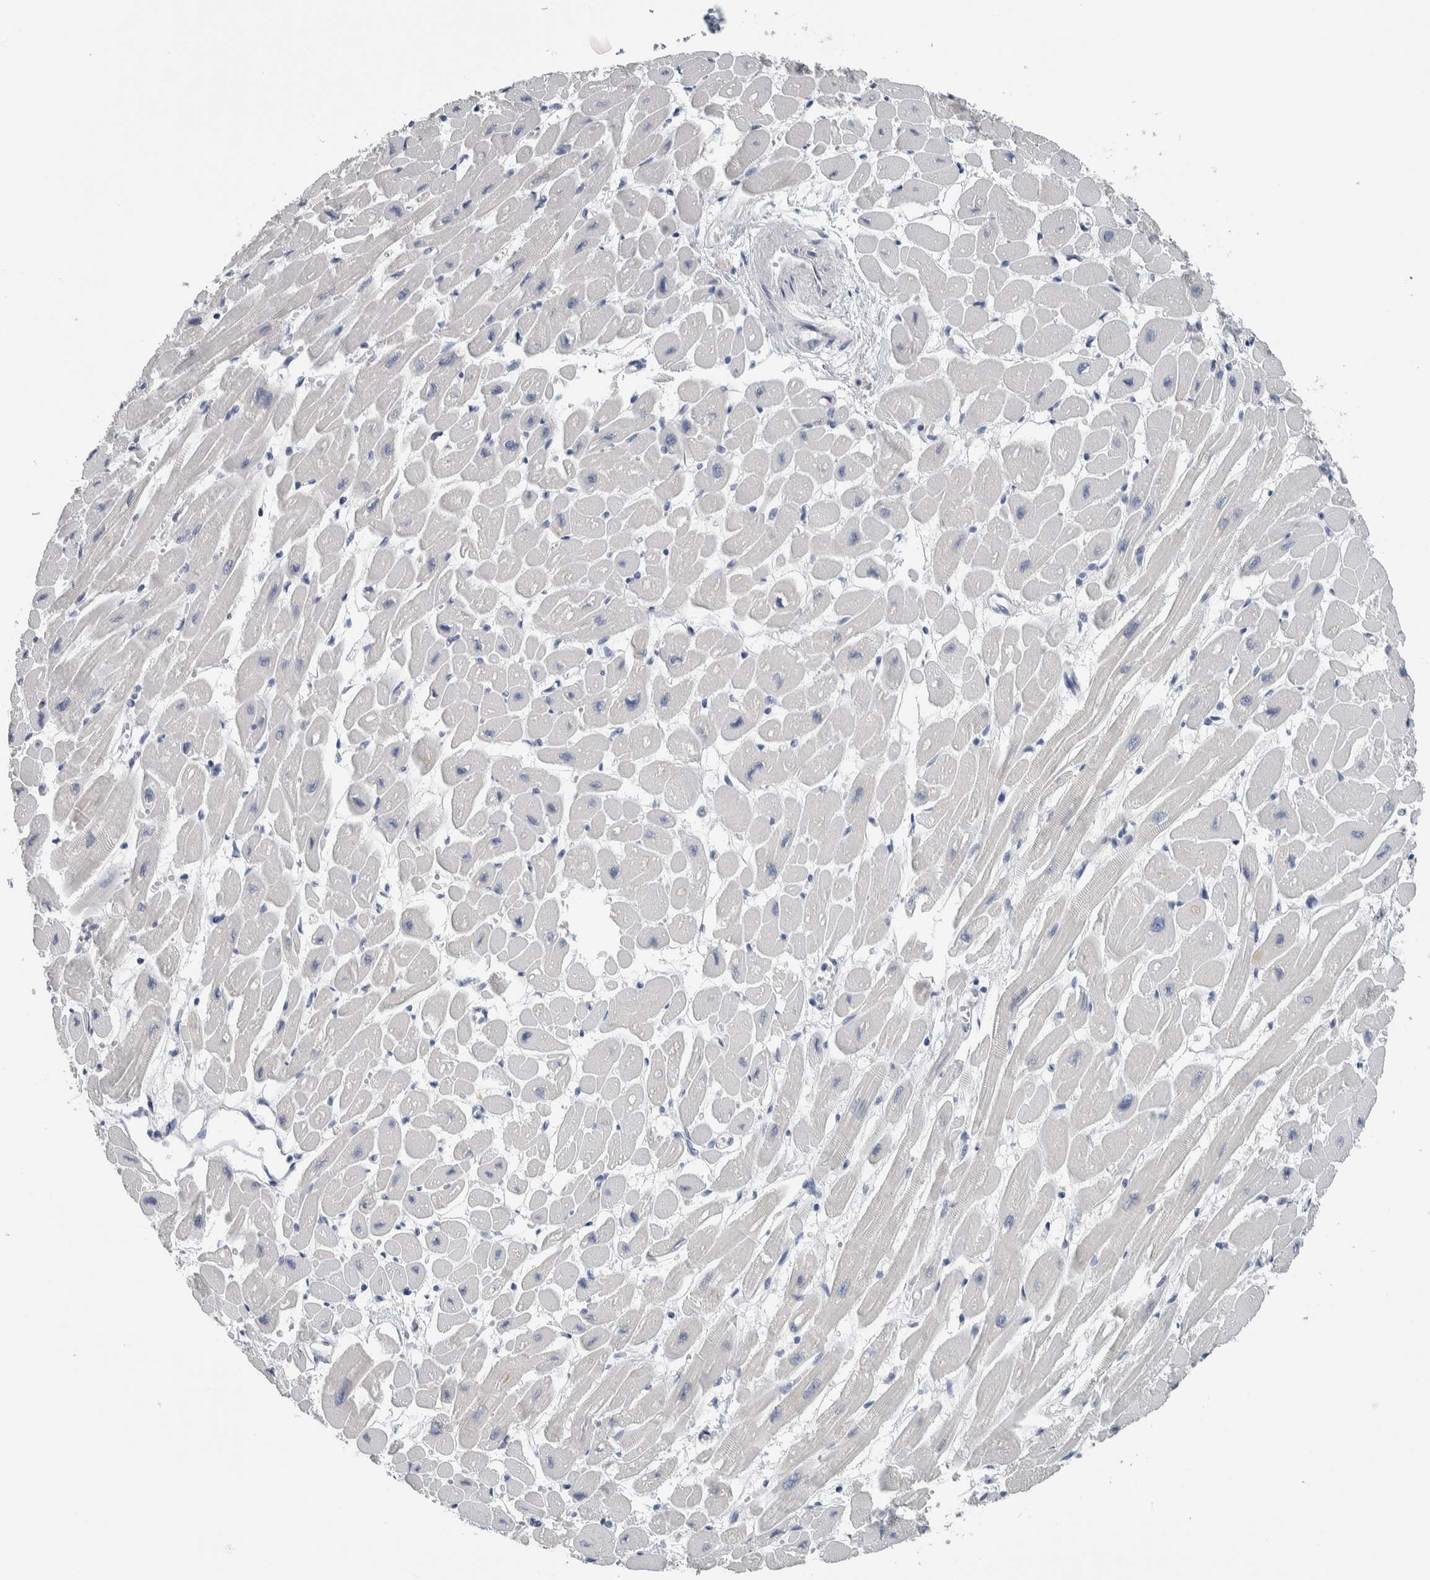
{"staining": {"intensity": "negative", "quantity": "none", "location": "none"}, "tissue": "heart muscle", "cell_type": "Cardiomyocytes", "image_type": "normal", "snomed": [{"axis": "morphology", "description": "Normal tissue, NOS"}, {"axis": "topography", "description": "Heart"}], "caption": "DAB (3,3'-diaminobenzidine) immunohistochemical staining of unremarkable human heart muscle exhibits no significant staining in cardiomyocytes.", "gene": "NEFM", "patient": {"sex": "female", "age": 54}}